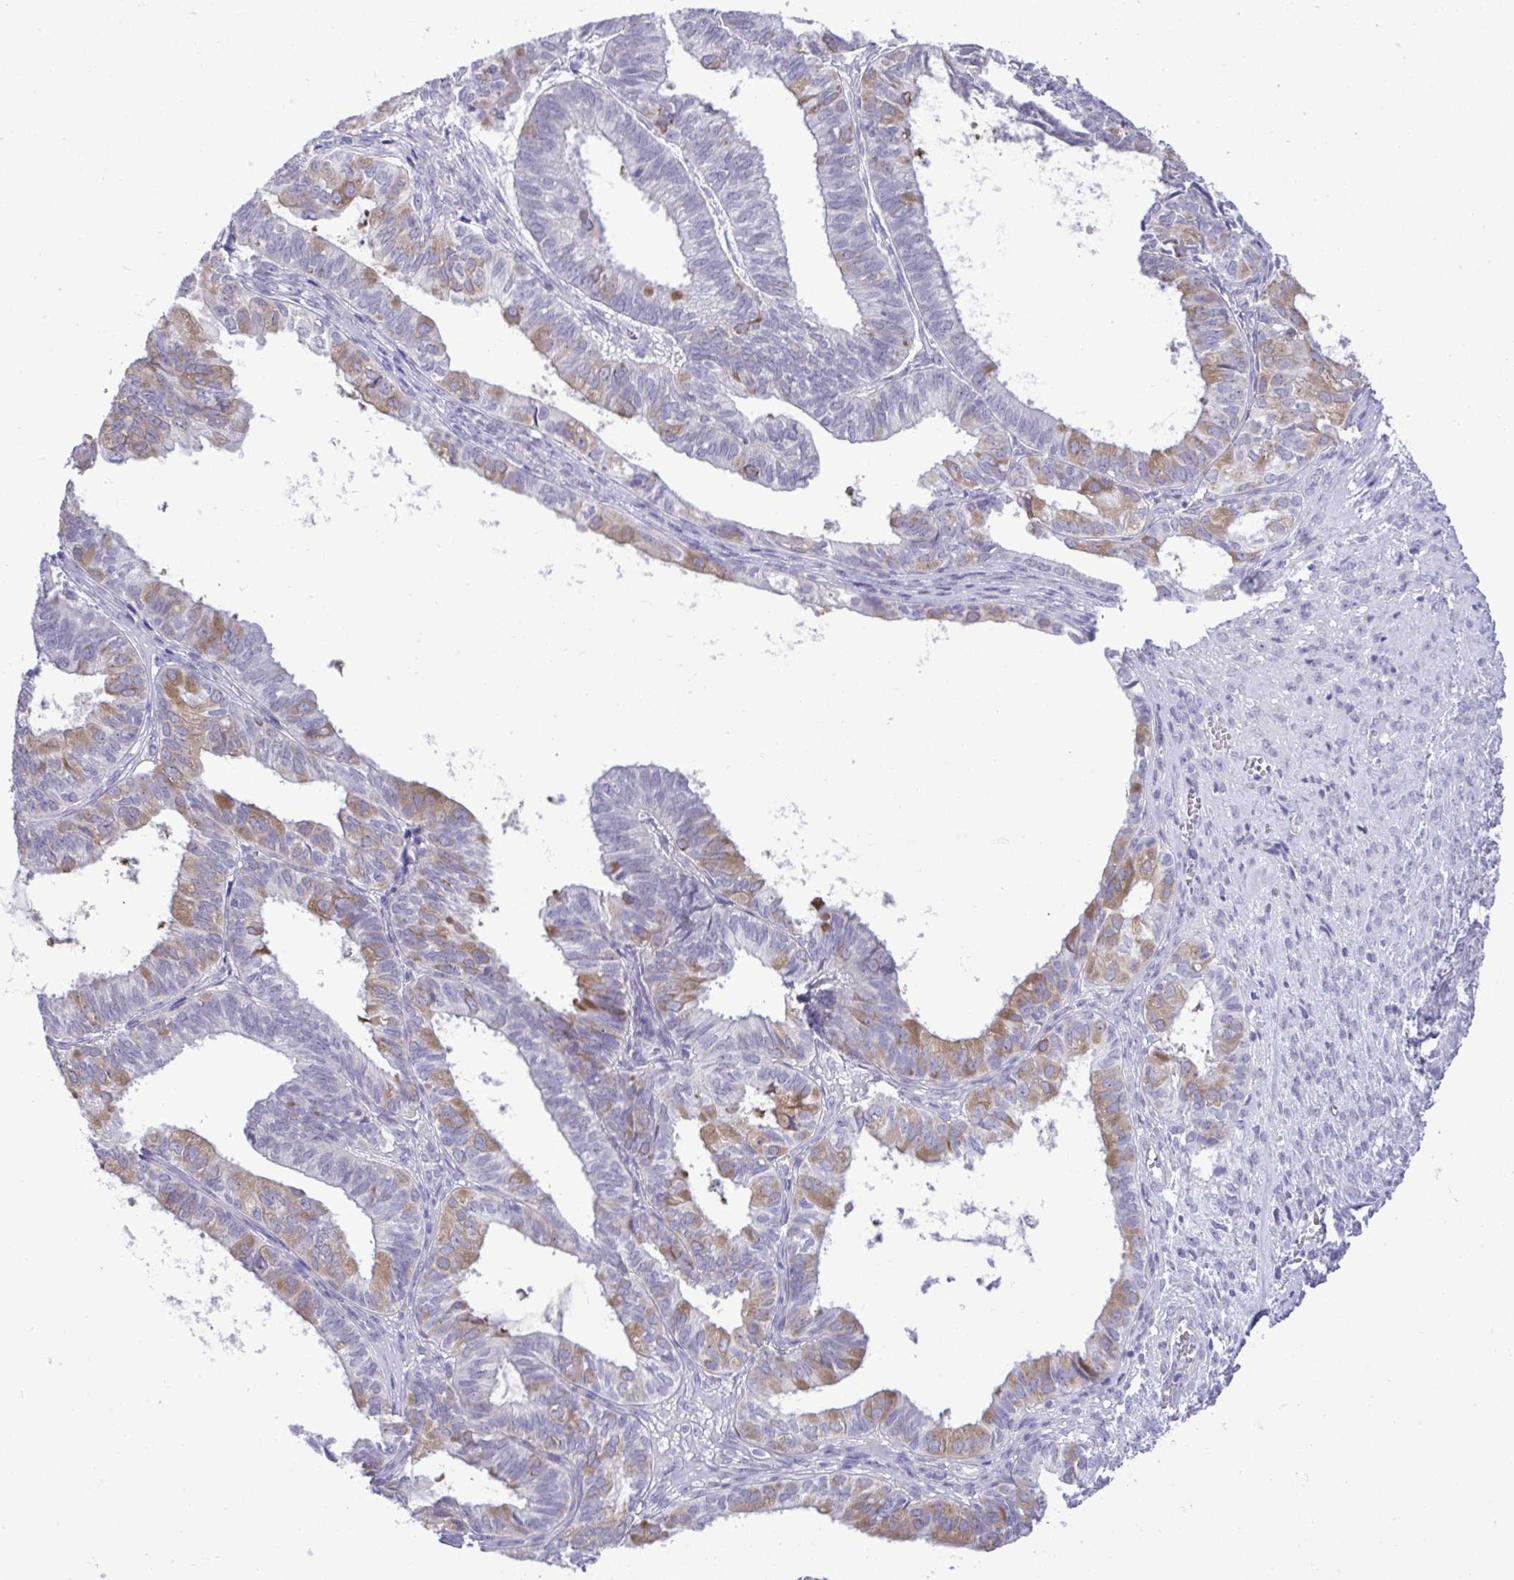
{"staining": {"intensity": "moderate", "quantity": "<25%", "location": "cytoplasmic/membranous"}, "tissue": "ovarian cancer", "cell_type": "Tumor cells", "image_type": "cancer", "snomed": [{"axis": "morphology", "description": "Carcinoma, endometroid"}, {"axis": "topography", "description": "Ovary"}], "caption": "High-power microscopy captured an immunohistochemistry (IHC) histopathology image of ovarian cancer, revealing moderate cytoplasmic/membranous positivity in approximately <25% of tumor cells.", "gene": "SPAG1", "patient": {"sex": "female", "age": 64}}